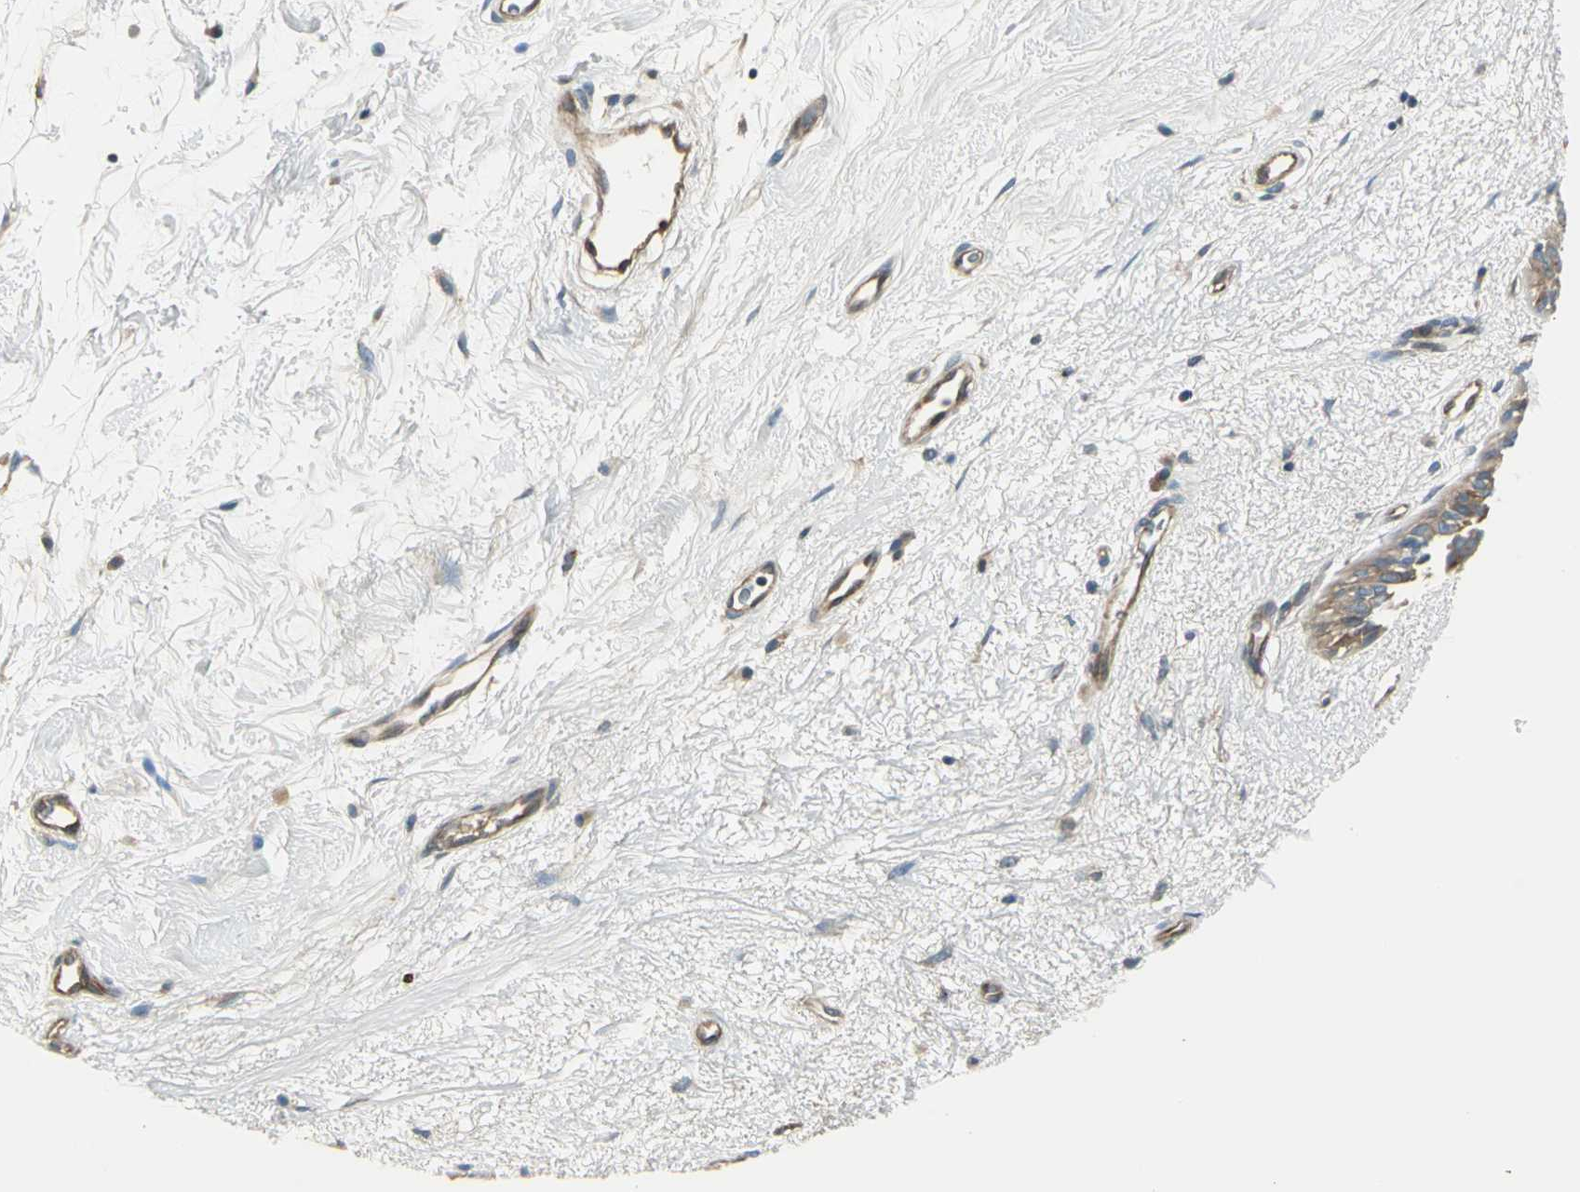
{"staining": {"intensity": "moderate", "quantity": ">75%", "location": "cytoplasmic/membranous"}, "tissue": "breast cancer", "cell_type": "Tumor cells", "image_type": "cancer", "snomed": [{"axis": "morphology", "description": "Duct carcinoma"}, {"axis": "topography", "description": "Breast"}], "caption": "Invasive ductal carcinoma (breast) tissue displays moderate cytoplasmic/membranous expression in about >75% of tumor cells", "gene": "PRKAA1", "patient": {"sex": "female", "age": 40}}